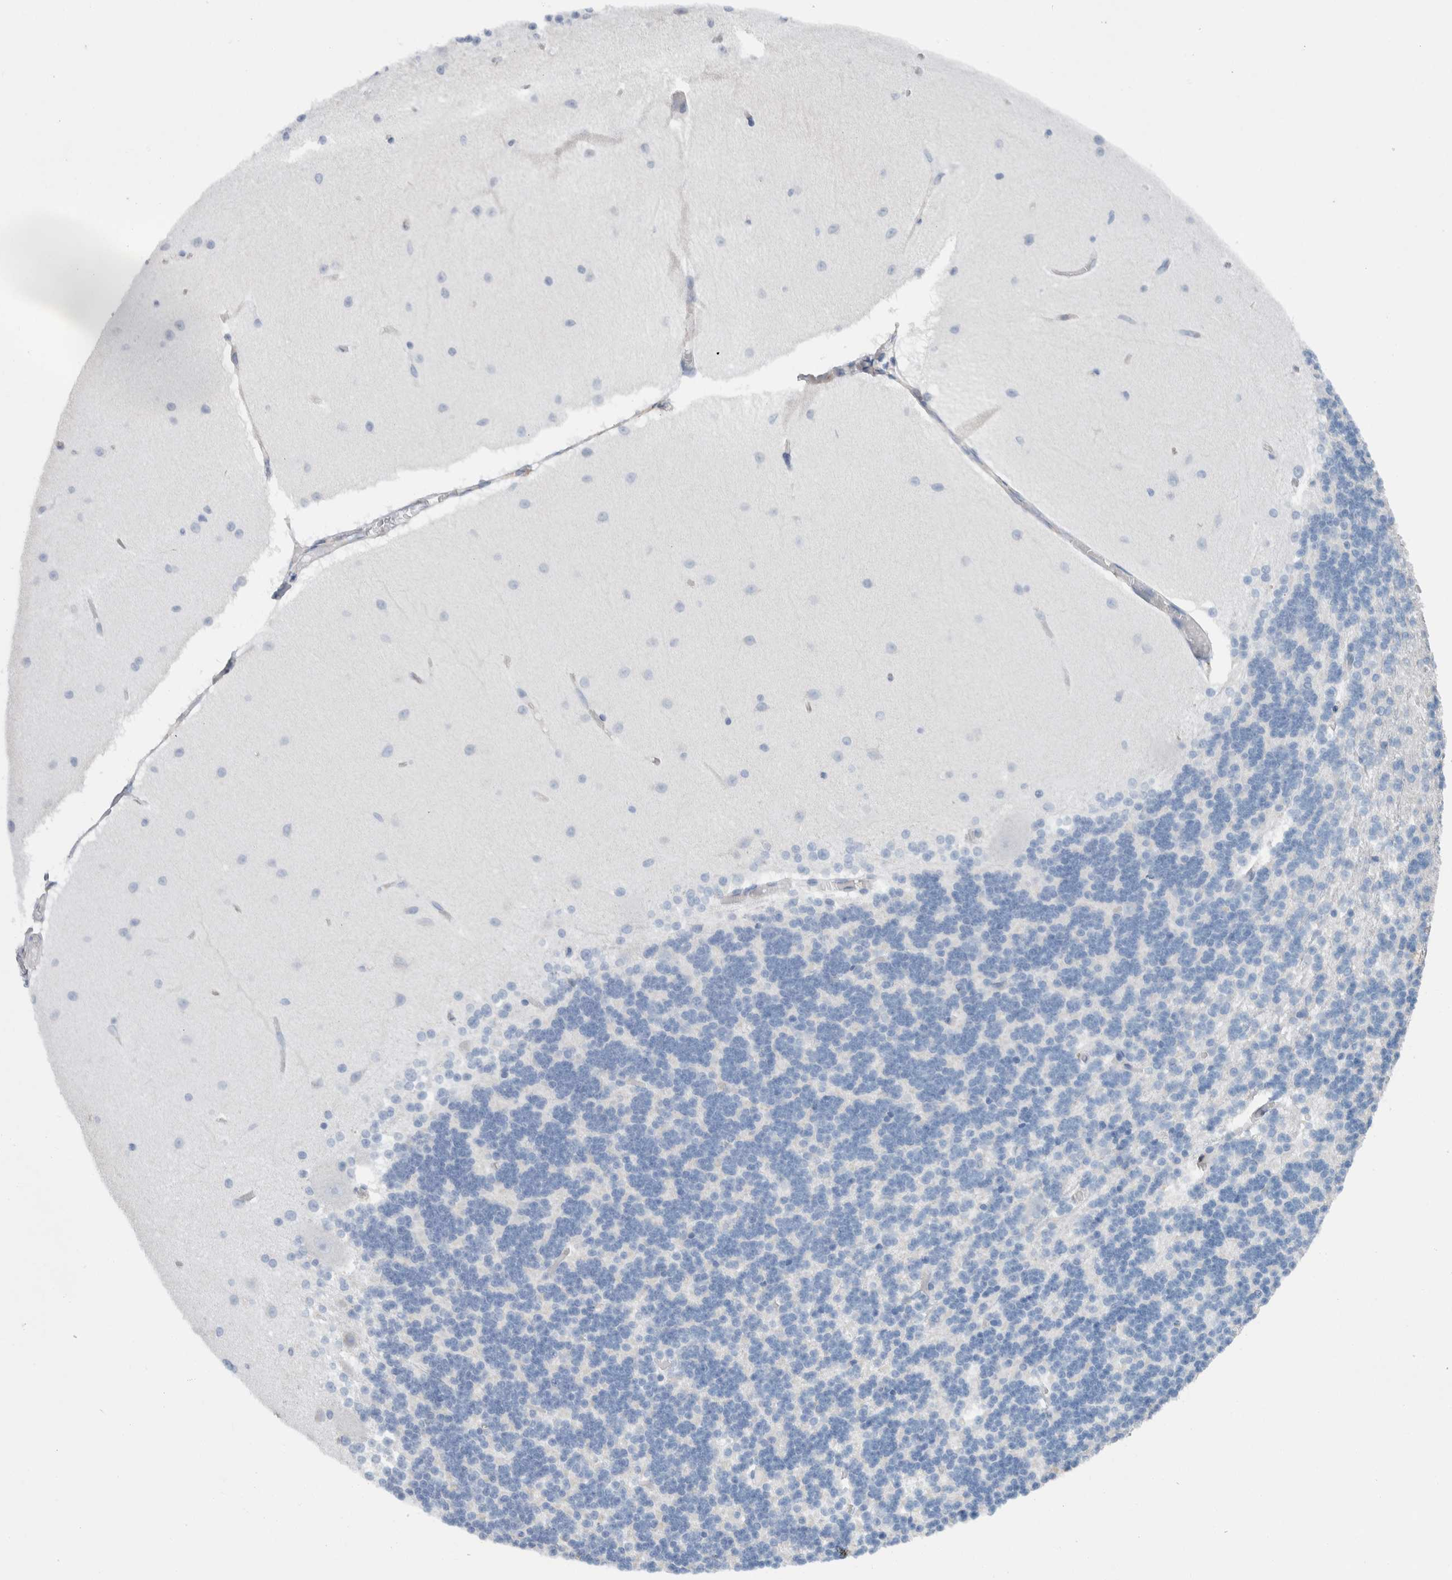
{"staining": {"intensity": "negative", "quantity": "none", "location": "none"}, "tissue": "cerebellum", "cell_type": "Cells in granular layer", "image_type": "normal", "snomed": [{"axis": "morphology", "description": "Normal tissue, NOS"}, {"axis": "topography", "description": "Cerebellum"}], "caption": "DAB (3,3'-diaminobenzidine) immunohistochemical staining of benign human cerebellum reveals no significant staining in cells in granular layer.", "gene": "ENGASE", "patient": {"sex": "female", "age": 54}}